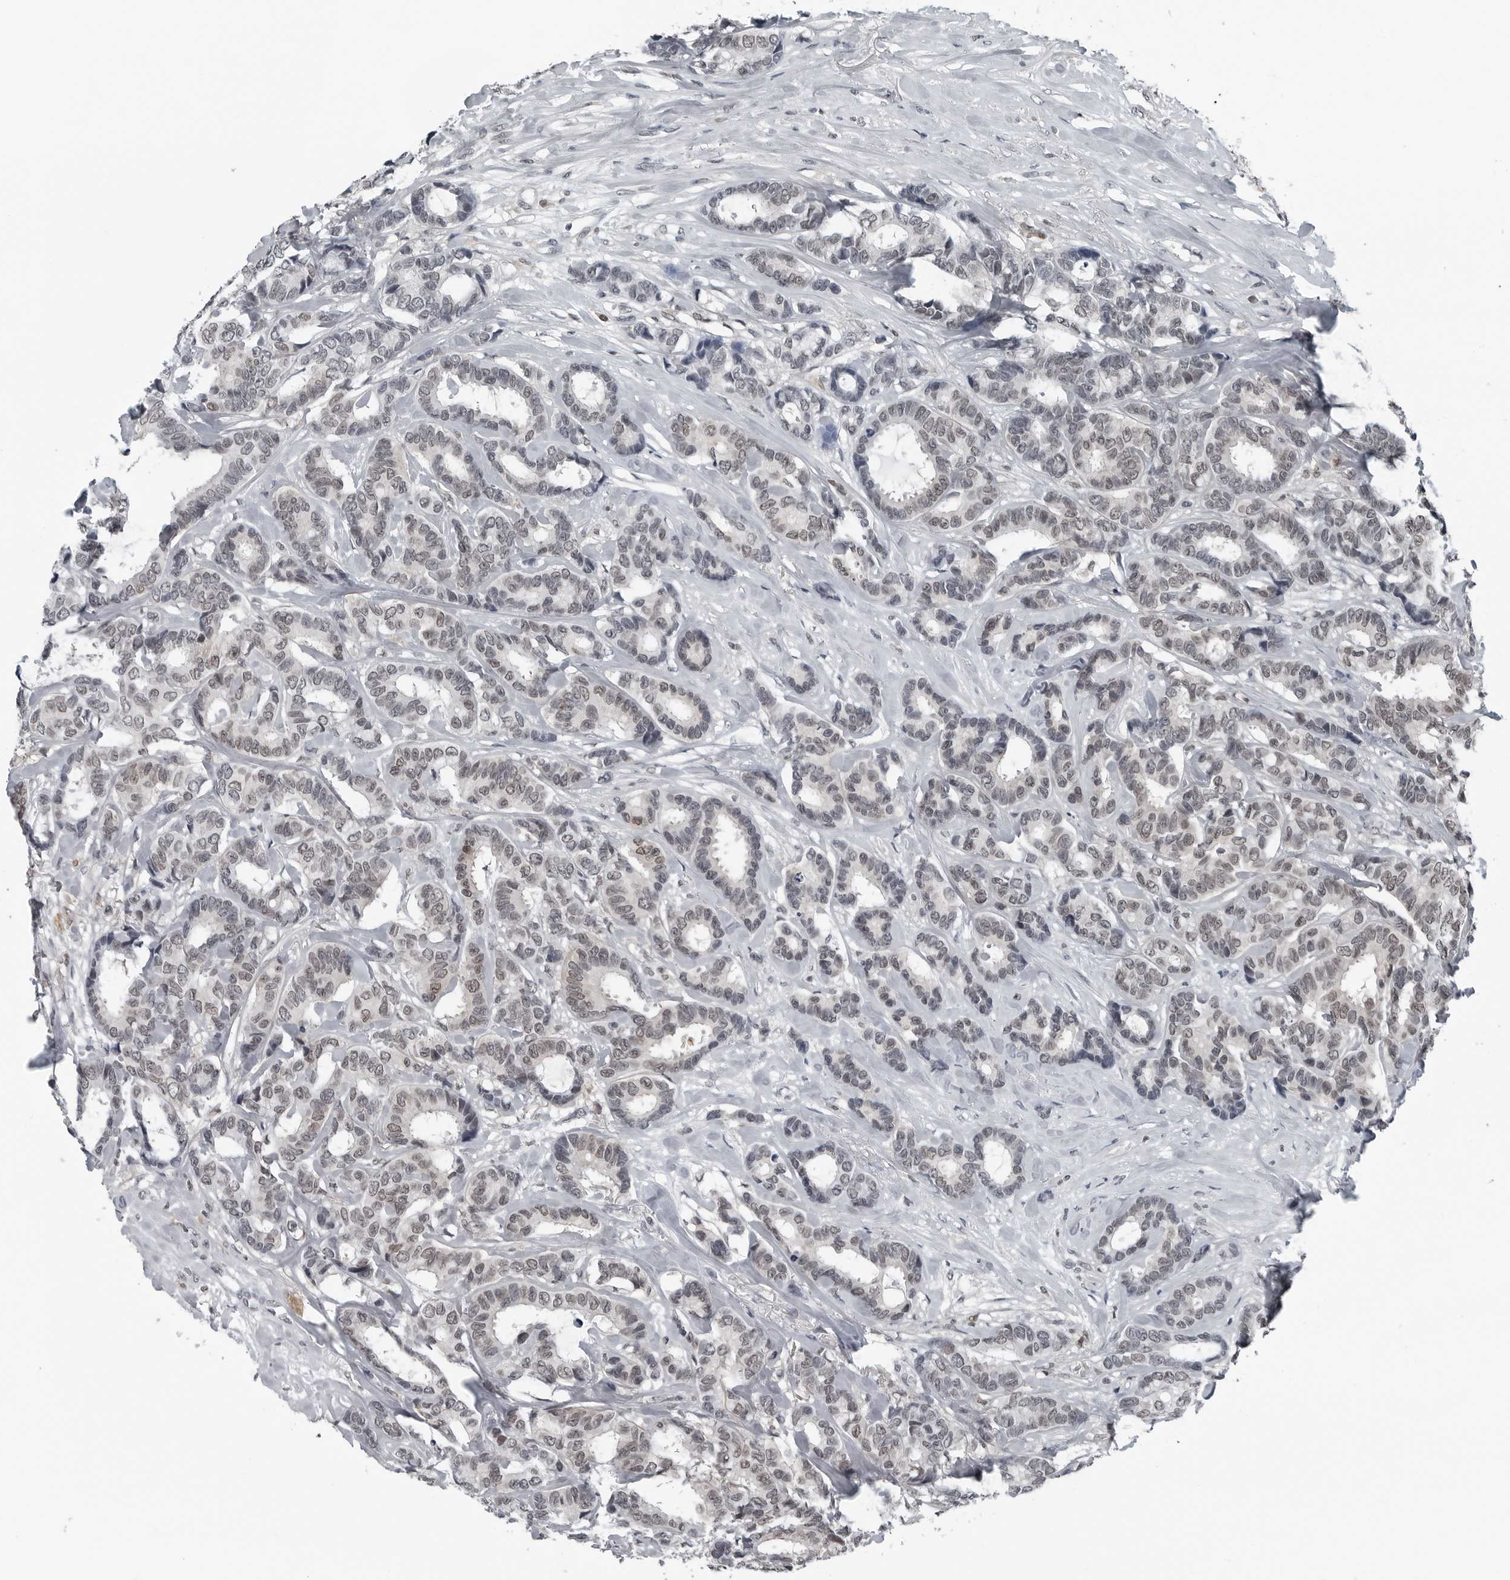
{"staining": {"intensity": "weak", "quantity": "25%-75%", "location": "nuclear"}, "tissue": "breast cancer", "cell_type": "Tumor cells", "image_type": "cancer", "snomed": [{"axis": "morphology", "description": "Duct carcinoma"}, {"axis": "topography", "description": "Breast"}], "caption": "A histopathology image of invasive ductal carcinoma (breast) stained for a protein shows weak nuclear brown staining in tumor cells.", "gene": "AKR1A1", "patient": {"sex": "female", "age": 87}}